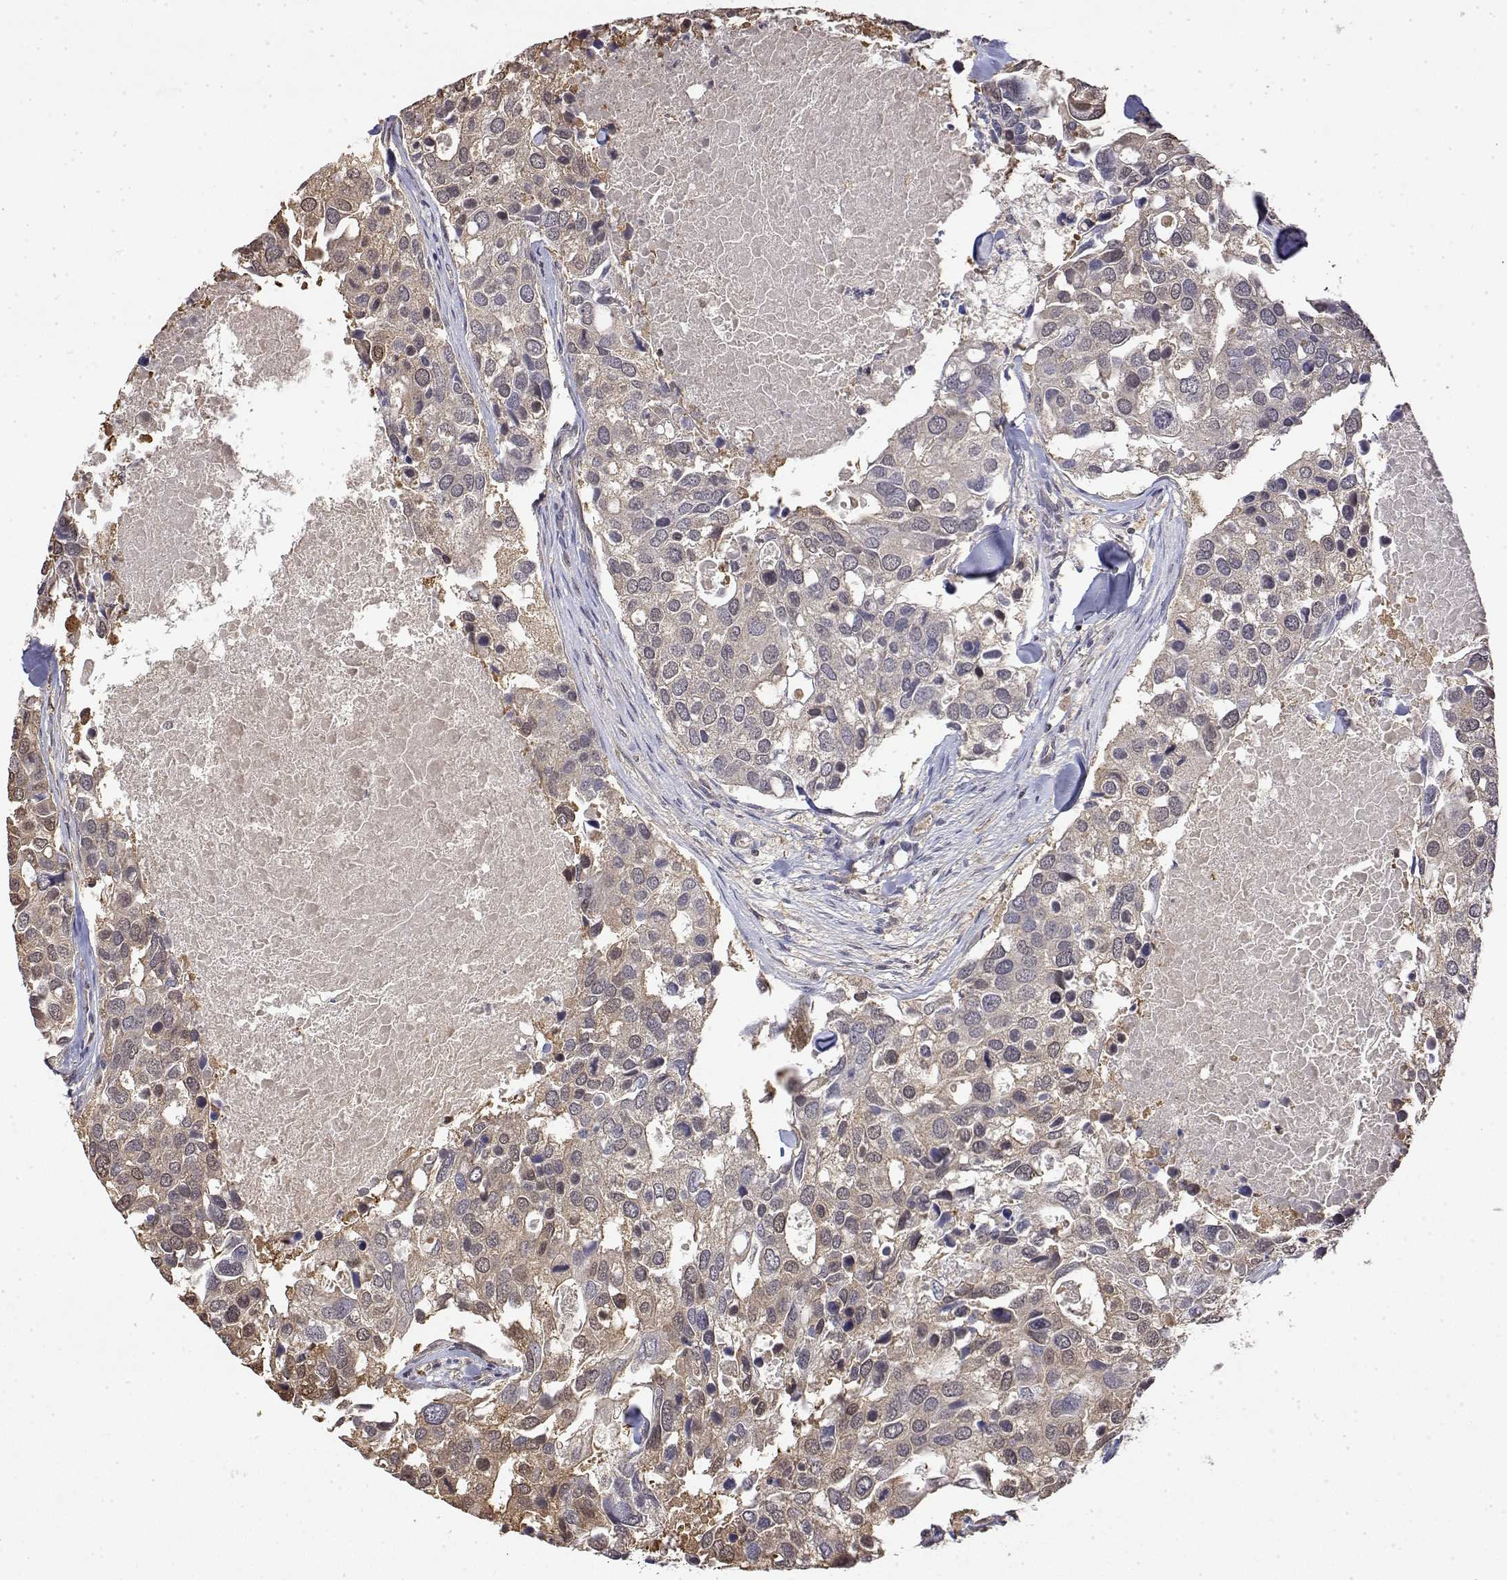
{"staining": {"intensity": "moderate", "quantity": "25%-75%", "location": "cytoplasmic/membranous"}, "tissue": "breast cancer", "cell_type": "Tumor cells", "image_type": "cancer", "snomed": [{"axis": "morphology", "description": "Duct carcinoma"}, {"axis": "topography", "description": "Breast"}], "caption": "Protein expression analysis of human breast cancer (invasive ductal carcinoma) reveals moderate cytoplasmic/membranous staining in approximately 25%-75% of tumor cells.", "gene": "TPI1", "patient": {"sex": "female", "age": 83}}